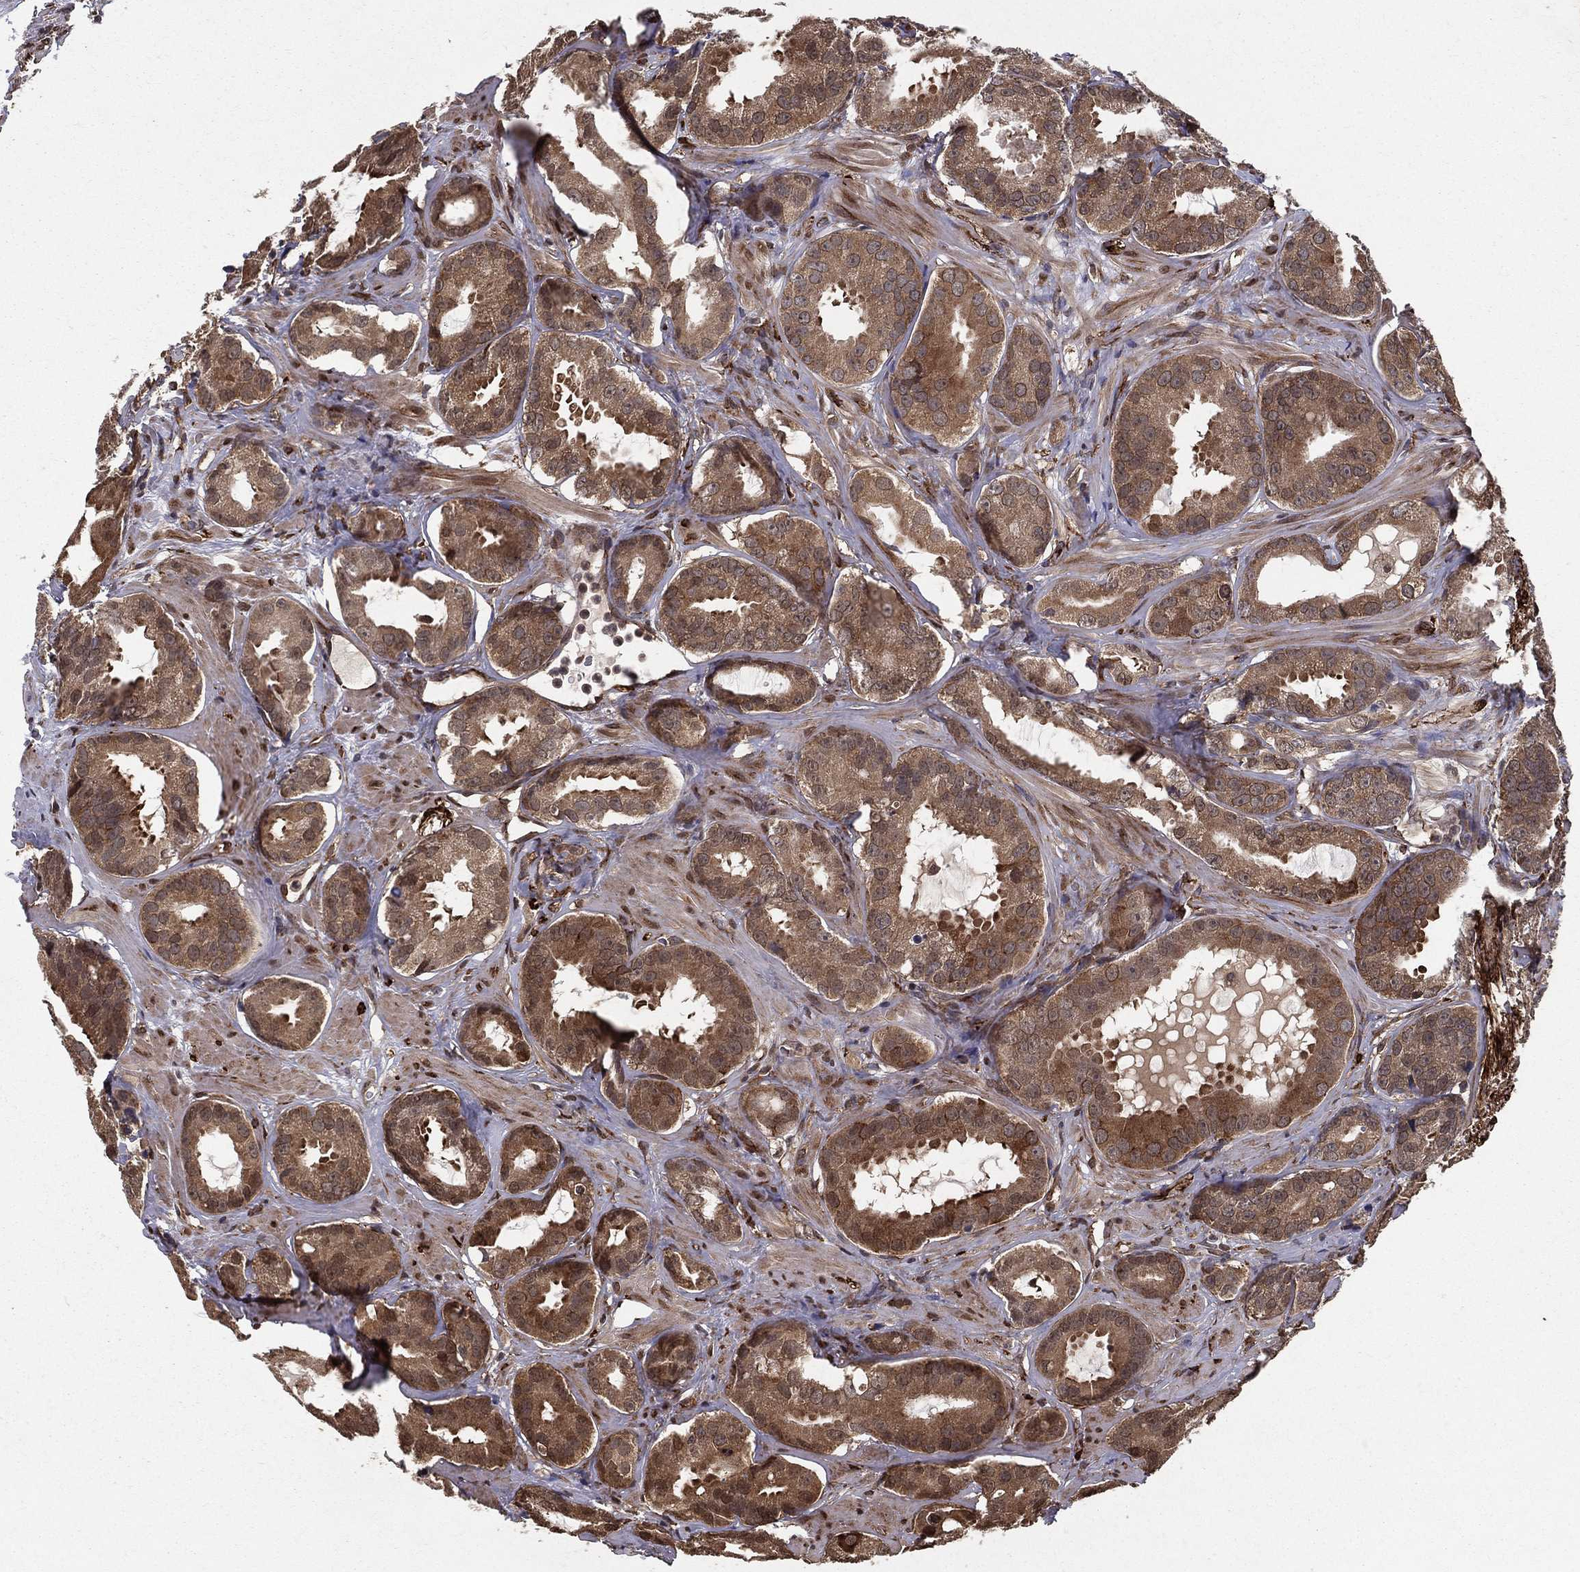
{"staining": {"intensity": "moderate", "quantity": ">75%", "location": "cytoplasmic/membranous"}, "tissue": "prostate cancer", "cell_type": "Tumor cells", "image_type": "cancer", "snomed": [{"axis": "morphology", "description": "Adenocarcinoma, NOS"}, {"axis": "topography", "description": "Prostate"}], "caption": "The photomicrograph displays immunohistochemical staining of adenocarcinoma (prostate). There is moderate cytoplasmic/membranous expression is identified in about >75% of tumor cells. (DAB (3,3'-diaminobenzidine) IHC with brightfield microscopy, high magnification).", "gene": "CERS2", "patient": {"sex": "male", "age": 69}}